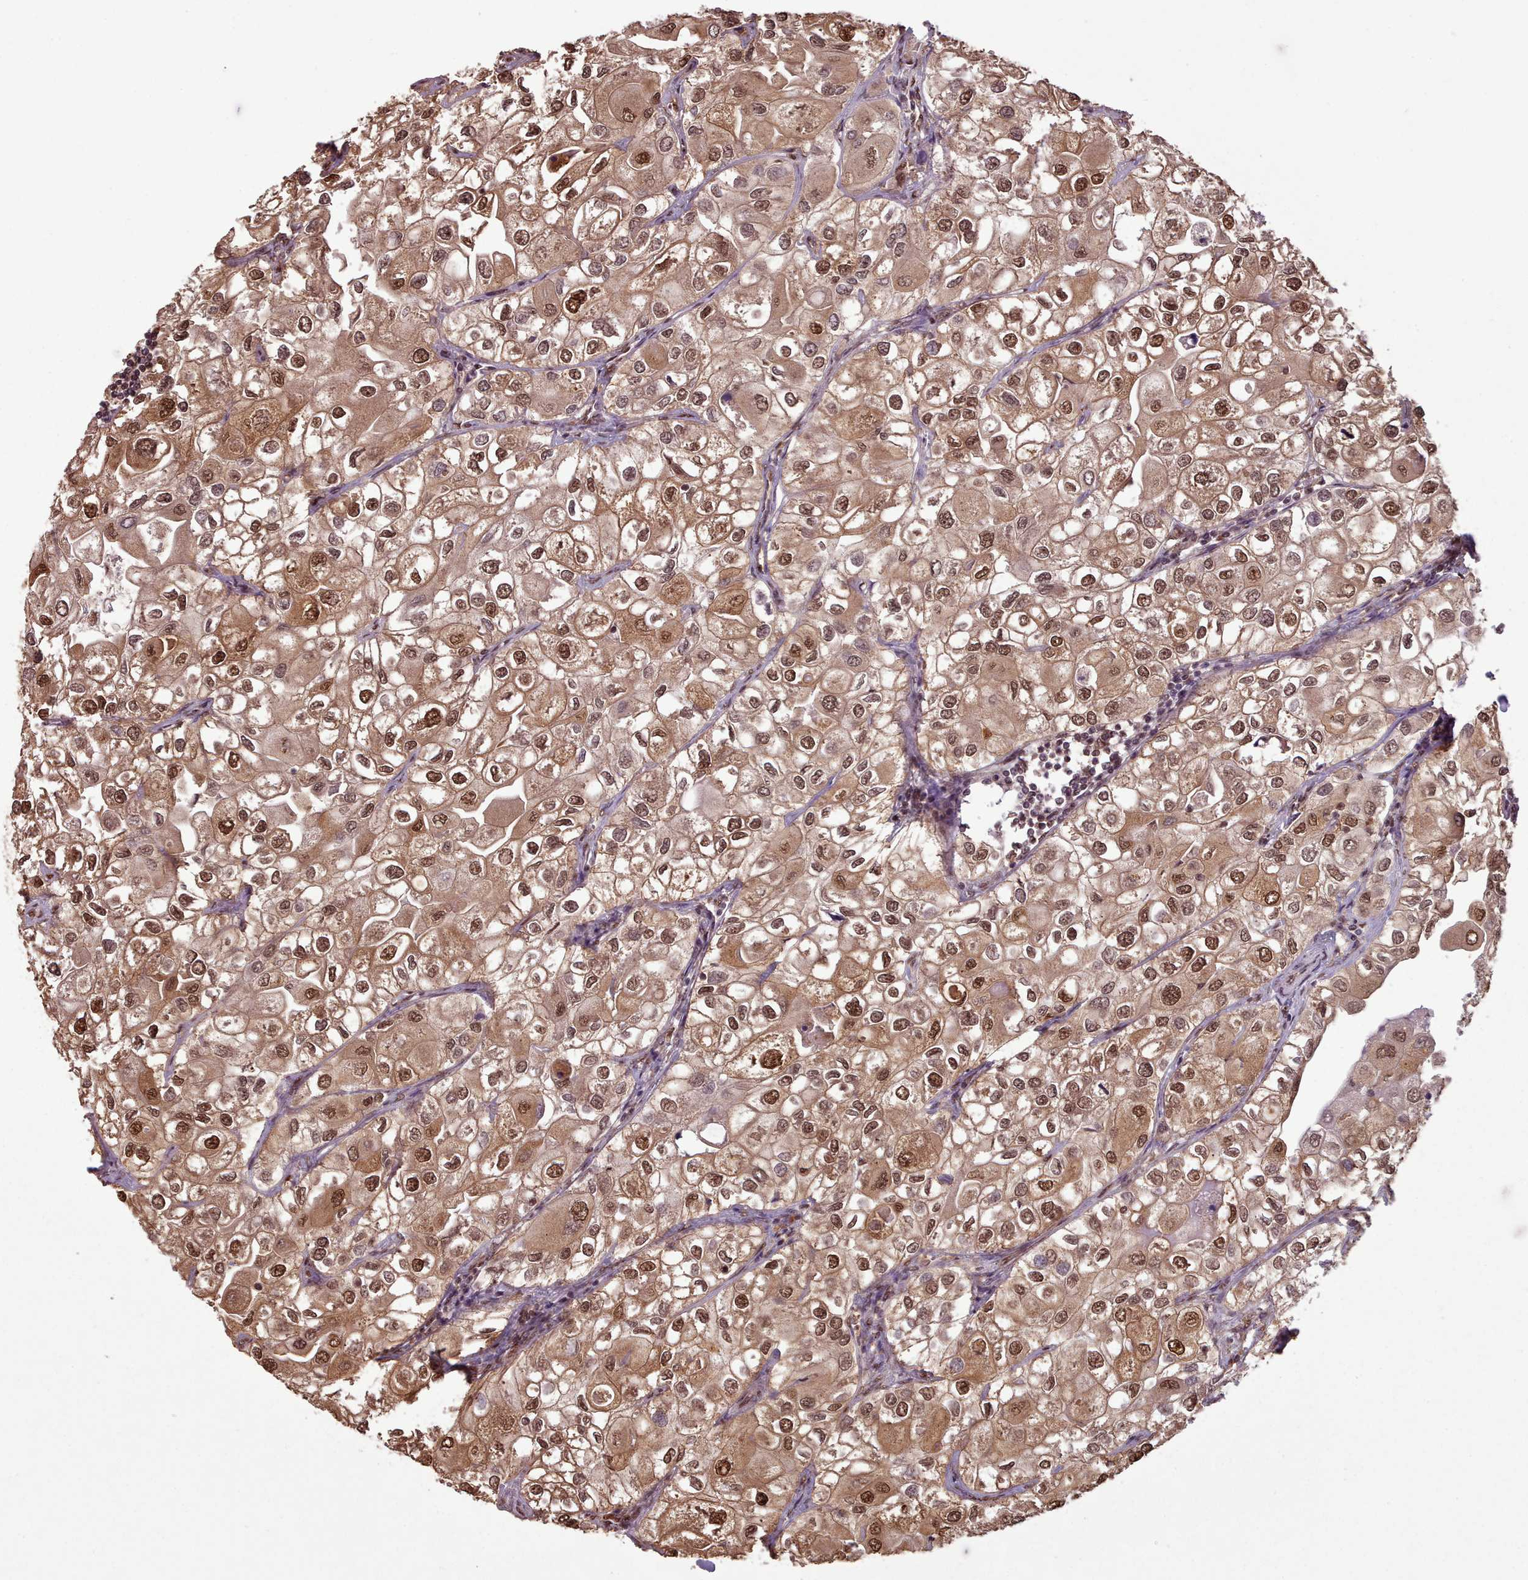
{"staining": {"intensity": "strong", "quantity": ">75%", "location": "cytoplasmic/membranous,nuclear"}, "tissue": "urothelial cancer", "cell_type": "Tumor cells", "image_type": "cancer", "snomed": [{"axis": "morphology", "description": "Urothelial carcinoma, High grade"}, {"axis": "topography", "description": "Urinary bladder"}], "caption": "Immunohistochemistry (IHC) of human urothelial cancer shows high levels of strong cytoplasmic/membranous and nuclear expression in about >75% of tumor cells. (DAB = brown stain, brightfield microscopy at high magnification).", "gene": "RPS27A", "patient": {"sex": "male", "age": 64}}